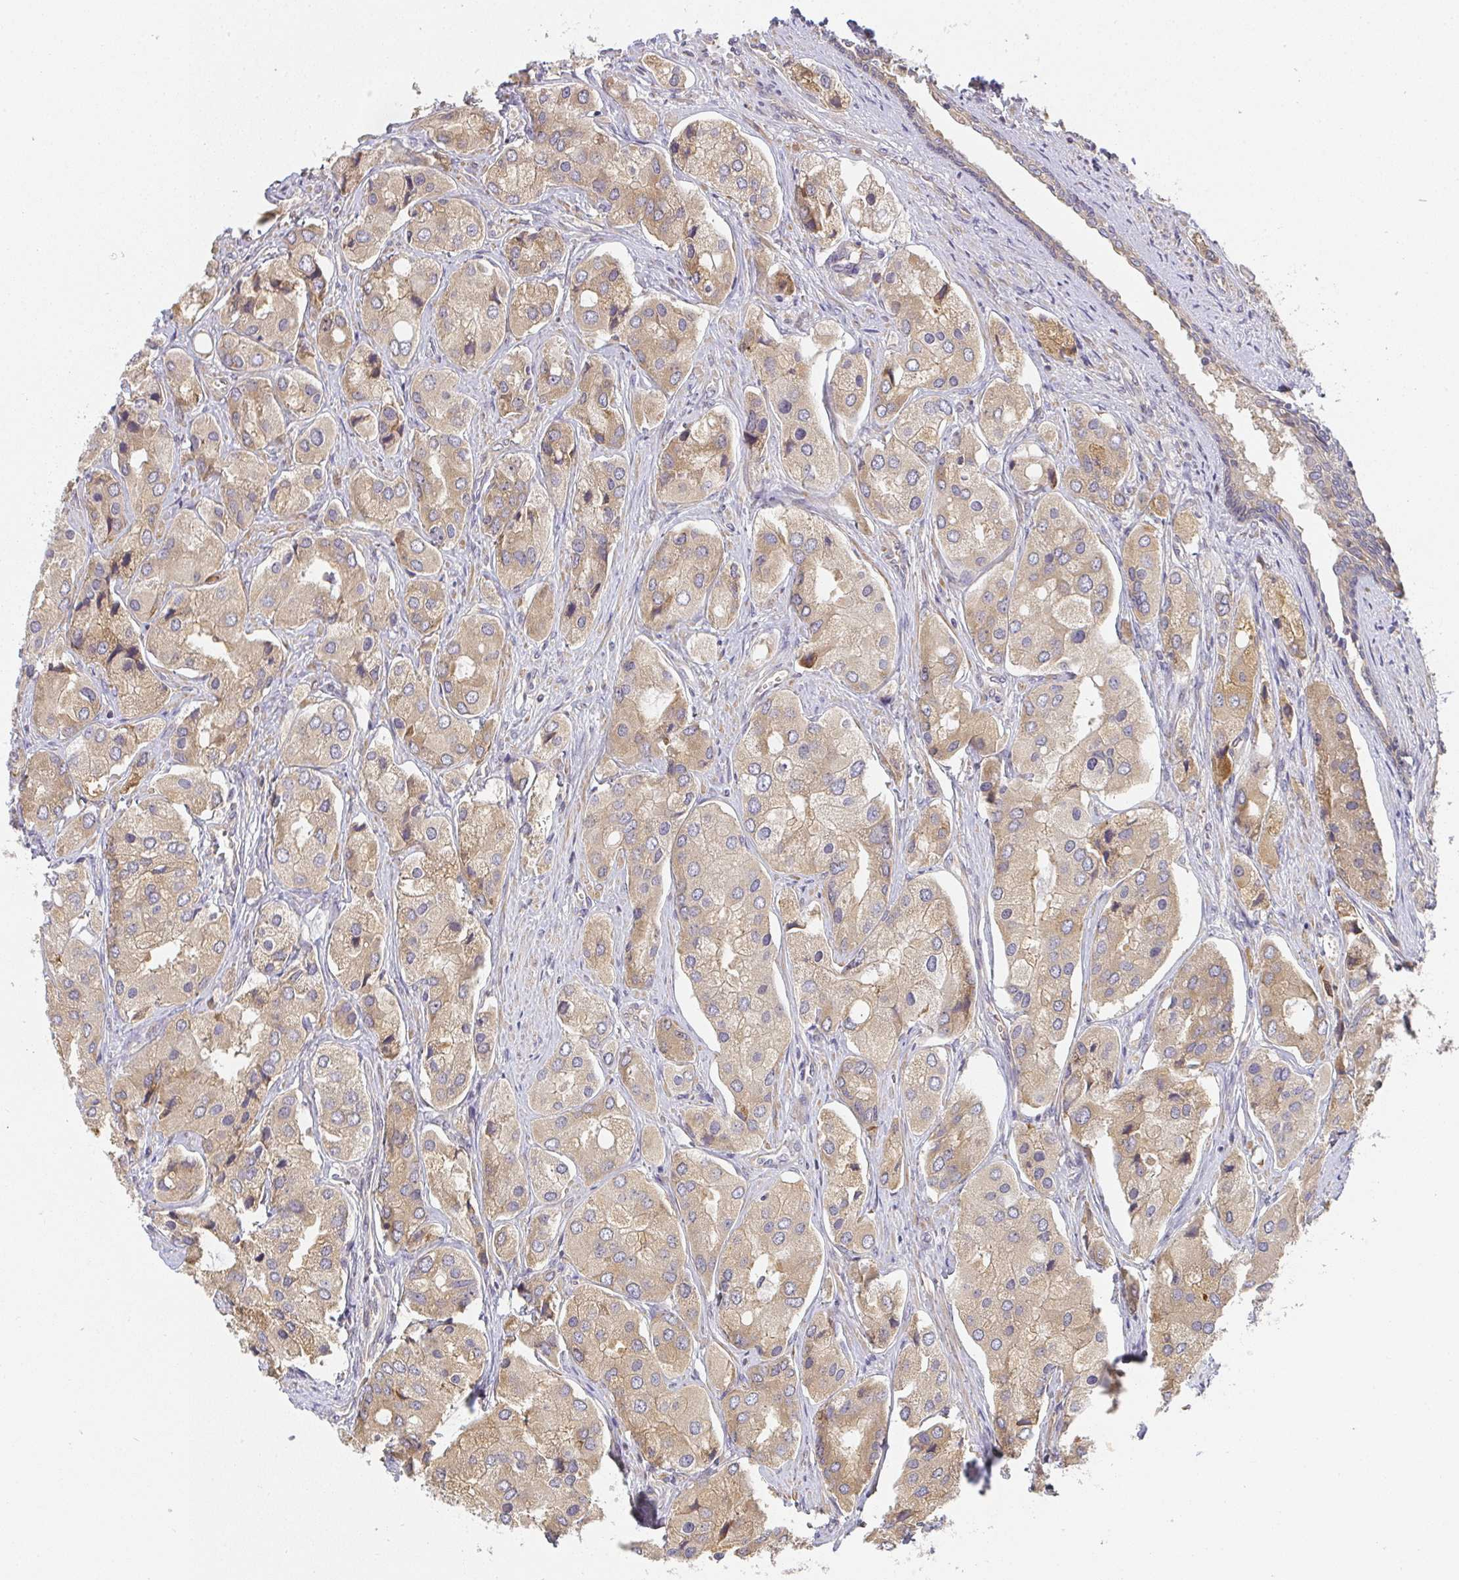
{"staining": {"intensity": "weak", "quantity": ">75%", "location": "cytoplasmic/membranous"}, "tissue": "prostate cancer", "cell_type": "Tumor cells", "image_type": "cancer", "snomed": [{"axis": "morphology", "description": "Adenocarcinoma, Low grade"}, {"axis": "topography", "description": "Prostate"}], "caption": "Immunohistochemical staining of prostate low-grade adenocarcinoma displays low levels of weak cytoplasmic/membranous protein positivity in about >75% of tumor cells.", "gene": "SLC35B3", "patient": {"sex": "male", "age": 69}}